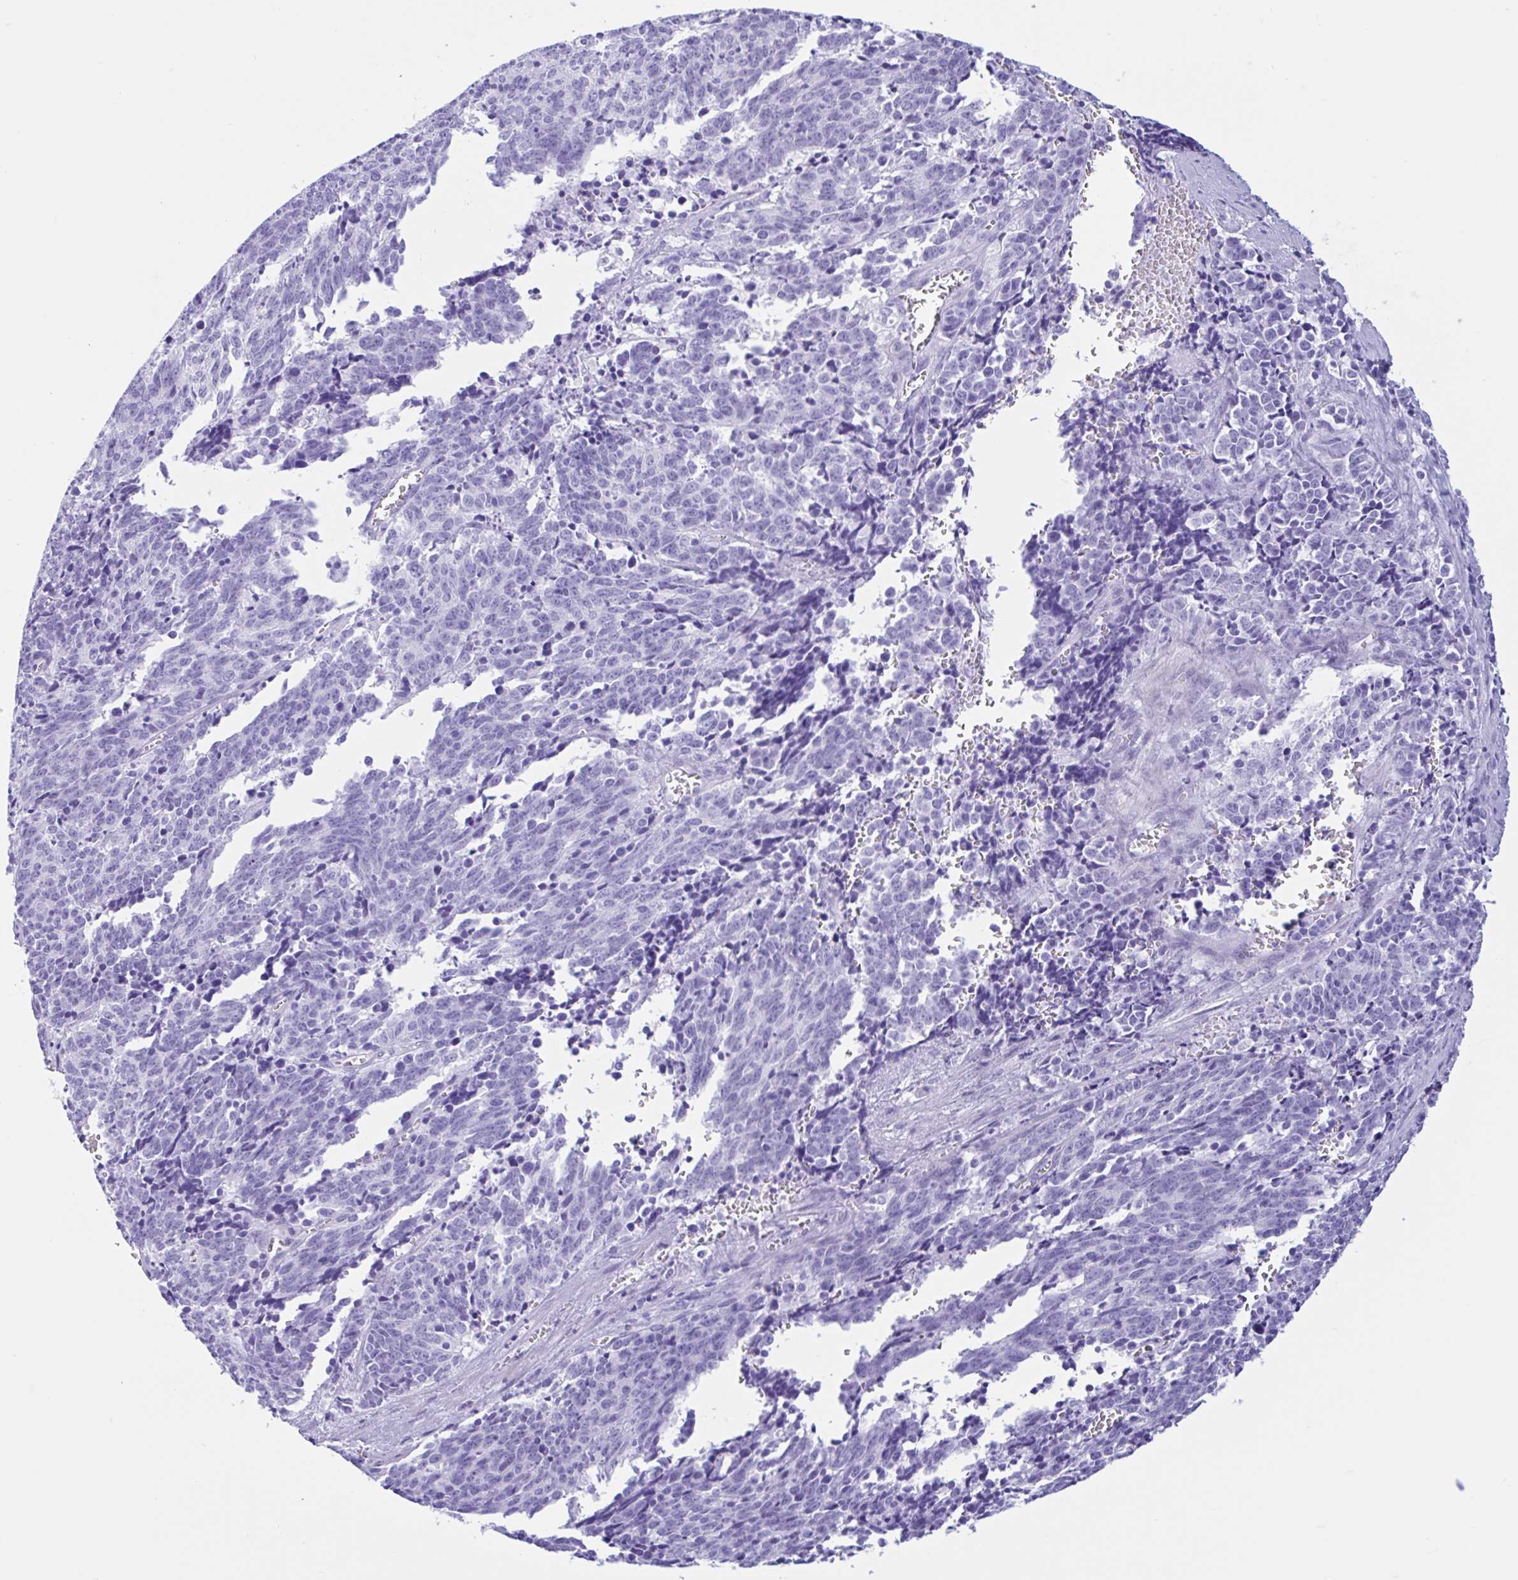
{"staining": {"intensity": "negative", "quantity": "none", "location": "none"}, "tissue": "cervical cancer", "cell_type": "Tumor cells", "image_type": "cancer", "snomed": [{"axis": "morphology", "description": "Squamous cell carcinoma, NOS"}, {"axis": "topography", "description": "Cervix"}], "caption": "An IHC image of cervical cancer (squamous cell carcinoma) is shown. There is no staining in tumor cells of cervical cancer (squamous cell carcinoma).", "gene": "IAPP", "patient": {"sex": "female", "age": 29}}